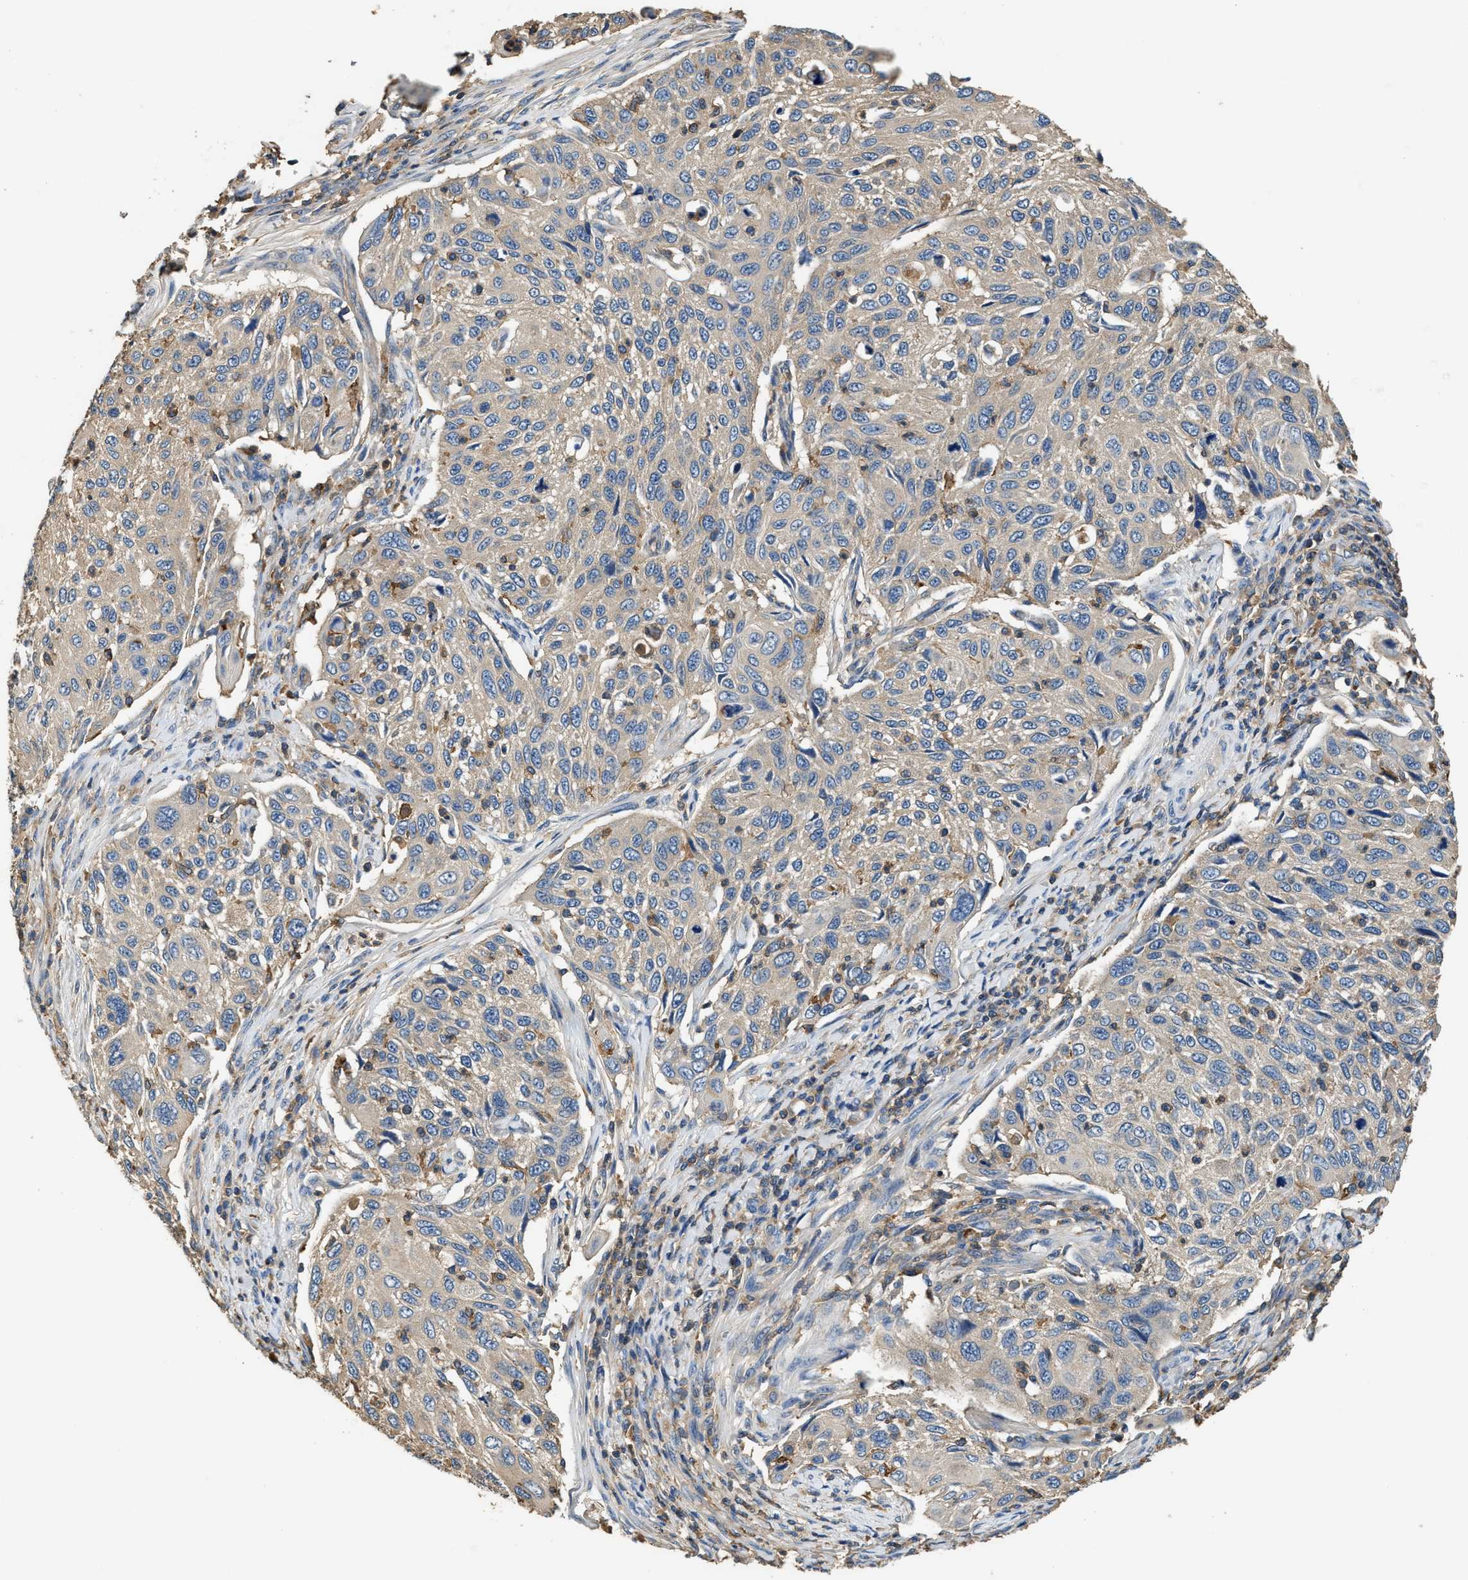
{"staining": {"intensity": "negative", "quantity": "none", "location": "none"}, "tissue": "cervical cancer", "cell_type": "Tumor cells", "image_type": "cancer", "snomed": [{"axis": "morphology", "description": "Squamous cell carcinoma, NOS"}, {"axis": "topography", "description": "Cervix"}], "caption": "A micrograph of cervical squamous cell carcinoma stained for a protein demonstrates no brown staining in tumor cells.", "gene": "BLOC1S1", "patient": {"sex": "female", "age": 70}}